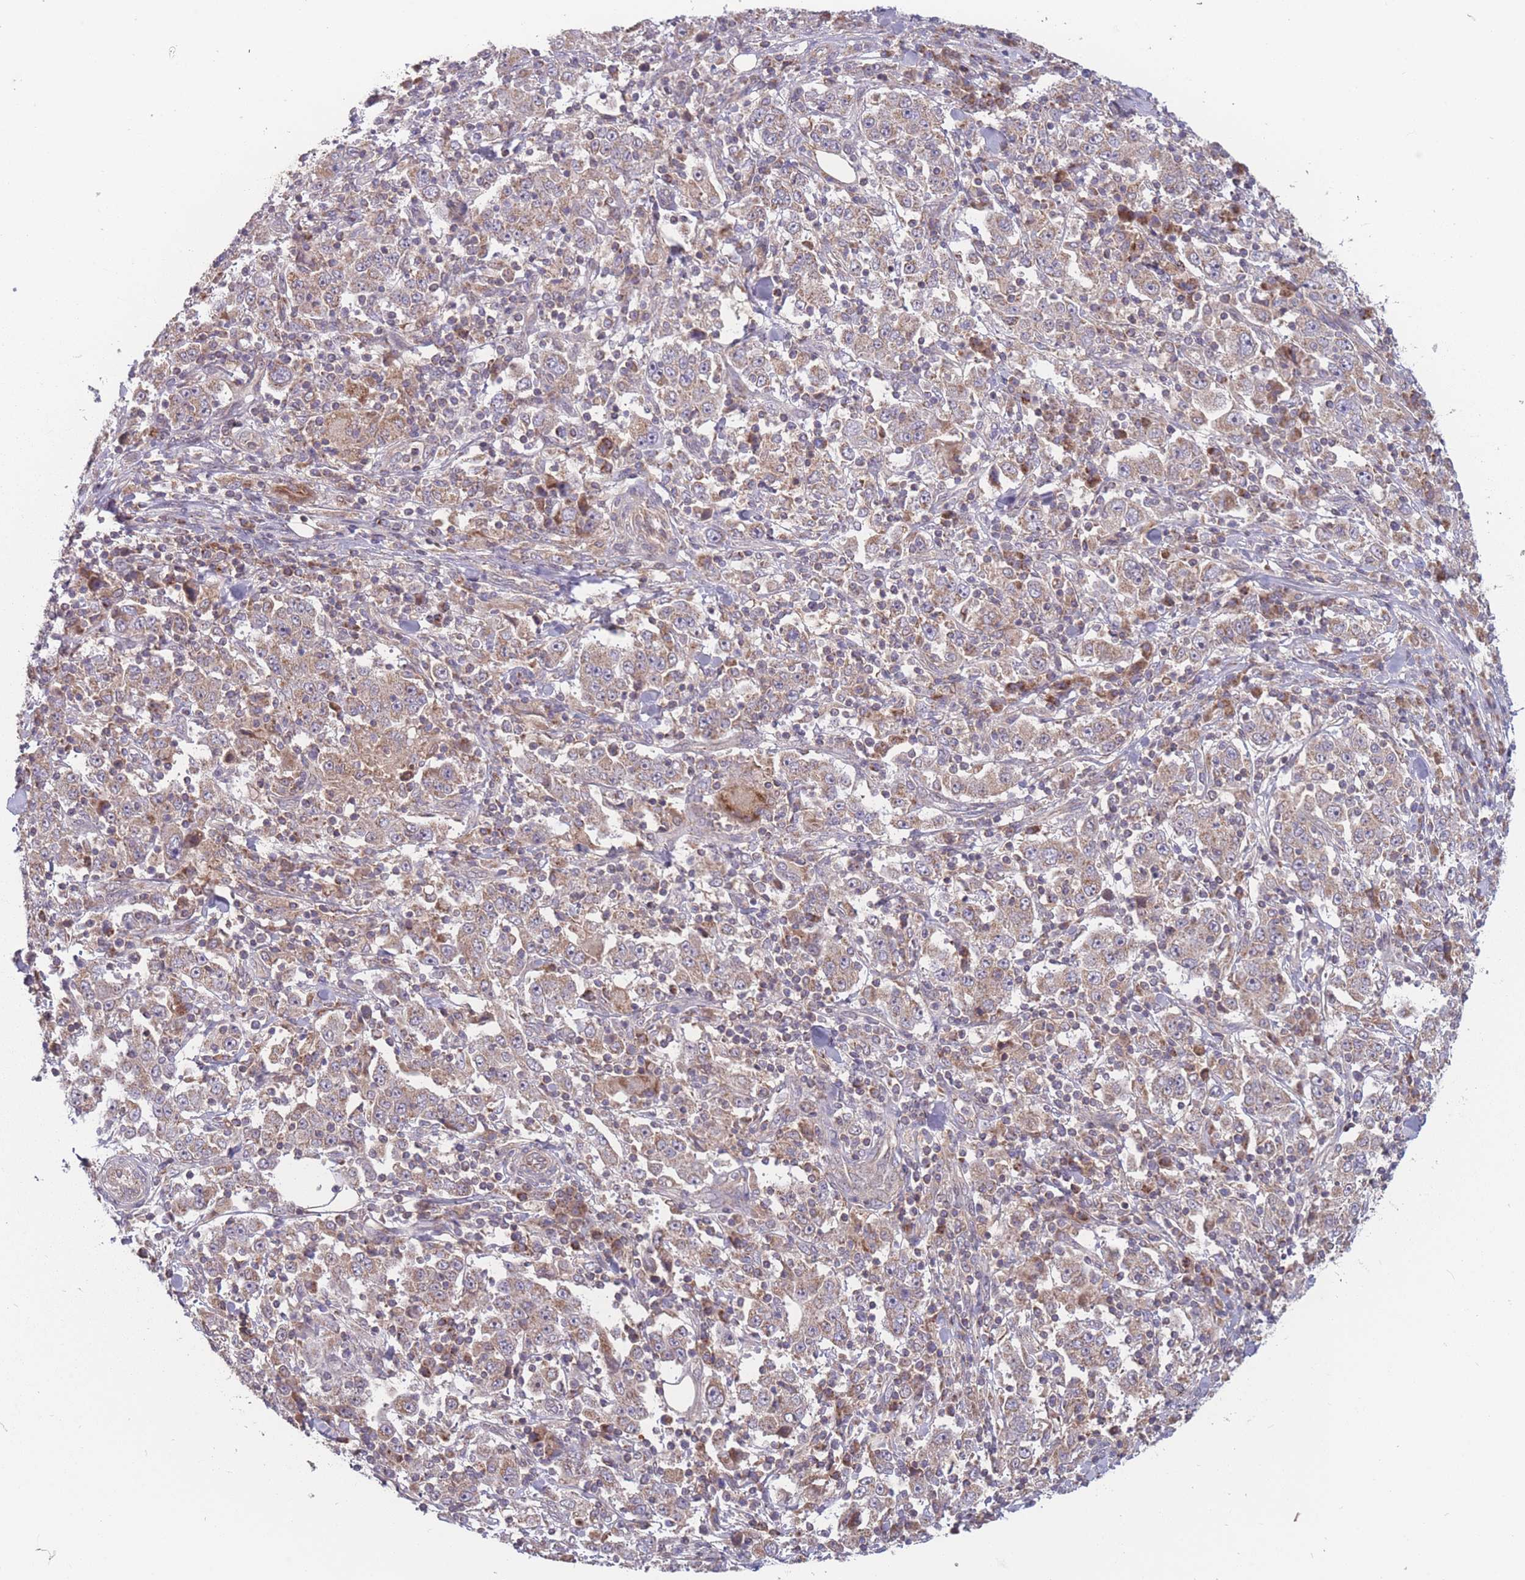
{"staining": {"intensity": "weak", "quantity": "25%-75%", "location": "cytoplasmic/membranous"}, "tissue": "stomach cancer", "cell_type": "Tumor cells", "image_type": "cancer", "snomed": [{"axis": "morphology", "description": "Normal tissue, NOS"}, {"axis": "morphology", "description": "Adenocarcinoma, NOS"}, {"axis": "topography", "description": "Stomach, upper"}, {"axis": "topography", "description": "Stomach"}], "caption": "An image showing weak cytoplasmic/membranous expression in about 25%-75% of tumor cells in stomach cancer (adenocarcinoma), as visualized by brown immunohistochemical staining.", "gene": "ATP5MG", "patient": {"sex": "male", "age": 59}}